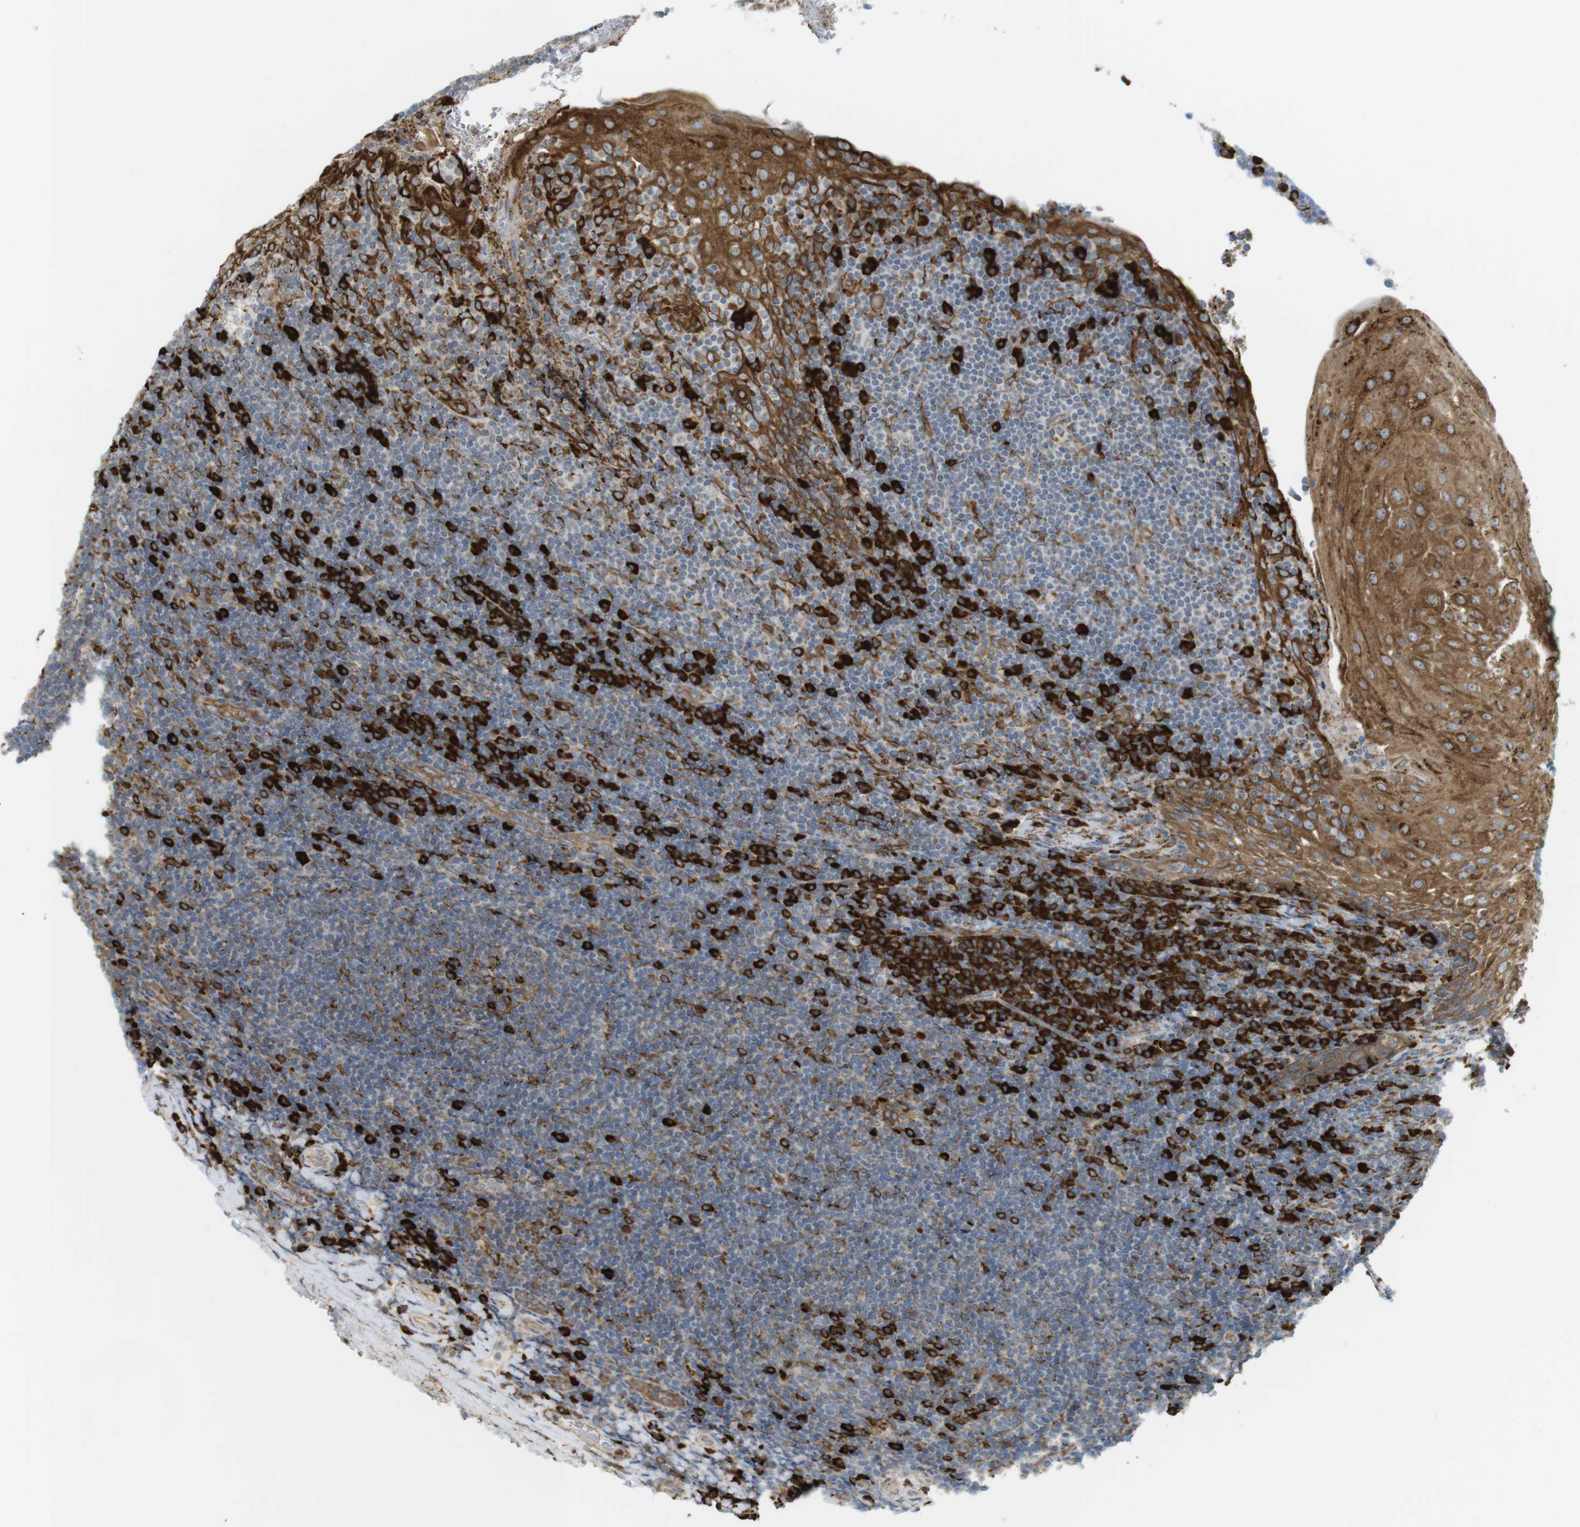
{"staining": {"intensity": "strong", "quantity": "<25%", "location": "cytoplasmic/membranous"}, "tissue": "tonsil", "cell_type": "Germinal center cells", "image_type": "normal", "snomed": [{"axis": "morphology", "description": "Normal tissue, NOS"}, {"axis": "topography", "description": "Tonsil"}], "caption": "This micrograph displays immunohistochemistry staining of benign human tonsil, with medium strong cytoplasmic/membranous staining in about <25% of germinal center cells.", "gene": "MBOAT2", "patient": {"sex": "male", "age": 37}}